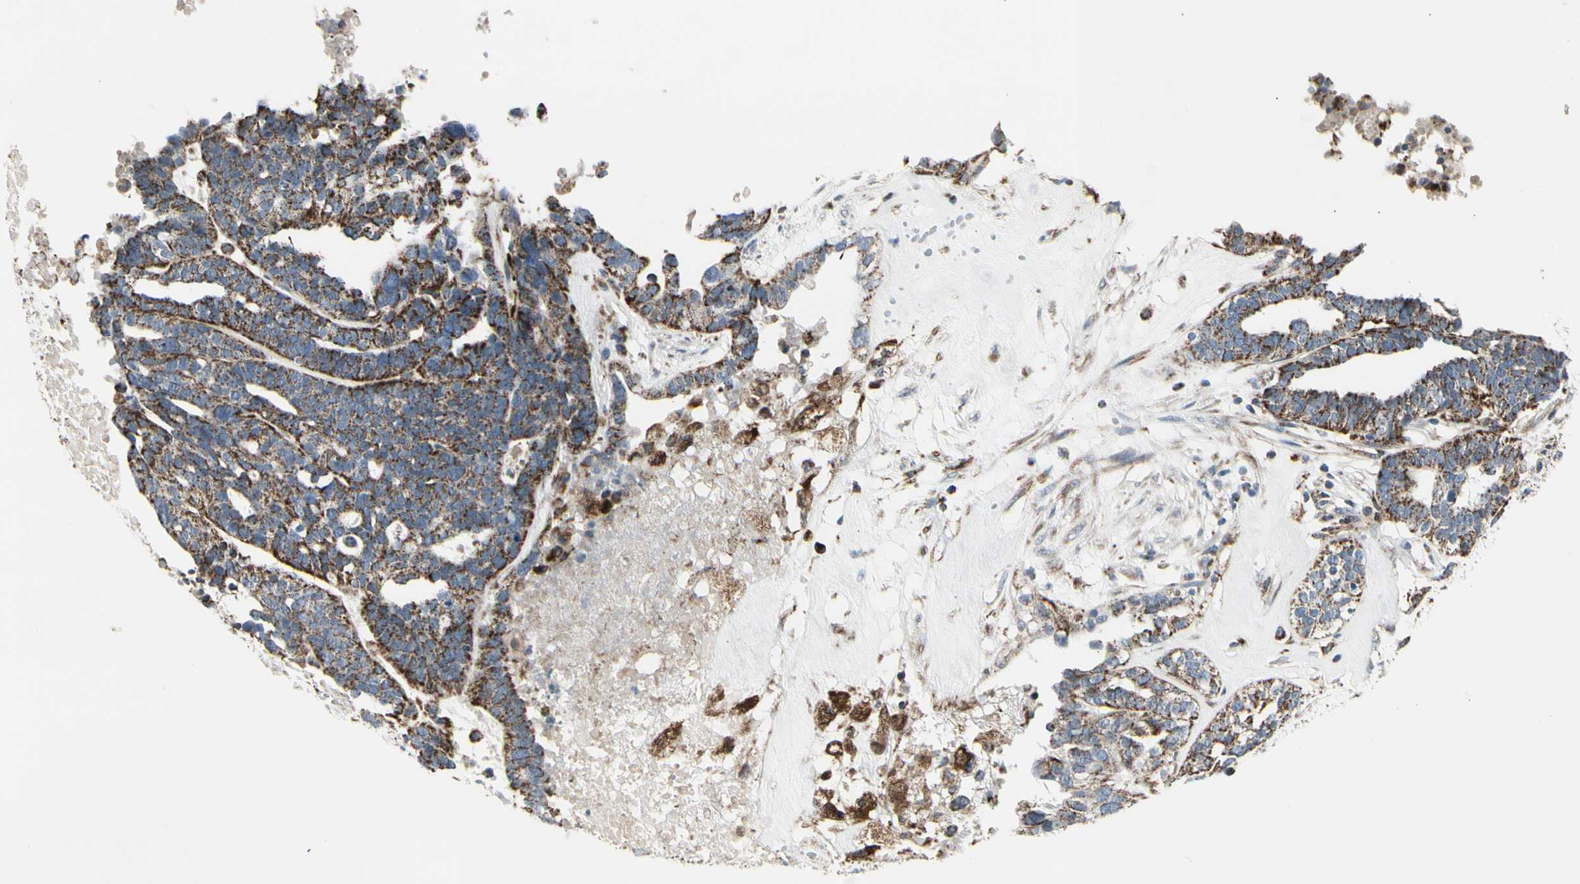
{"staining": {"intensity": "moderate", "quantity": ">75%", "location": "cytoplasmic/membranous"}, "tissue": "ovarian cancer", "cell_type": "Tumor cells", "image_type": "cancer", "snomed": [{"axis": "morphology", "description": "Cystadenocarcinoma, serous, NOS"}, {"axis": "topography", "description": "Ovary"}], "caption": "Protein analysis of ovarian cancer tissue demonstrates moderate cytoplasmic/membranous positivity in approximately >75% of tumor cells.", "gene": "TMEM176A", "patient": {"sex": "female", "age": 59}}